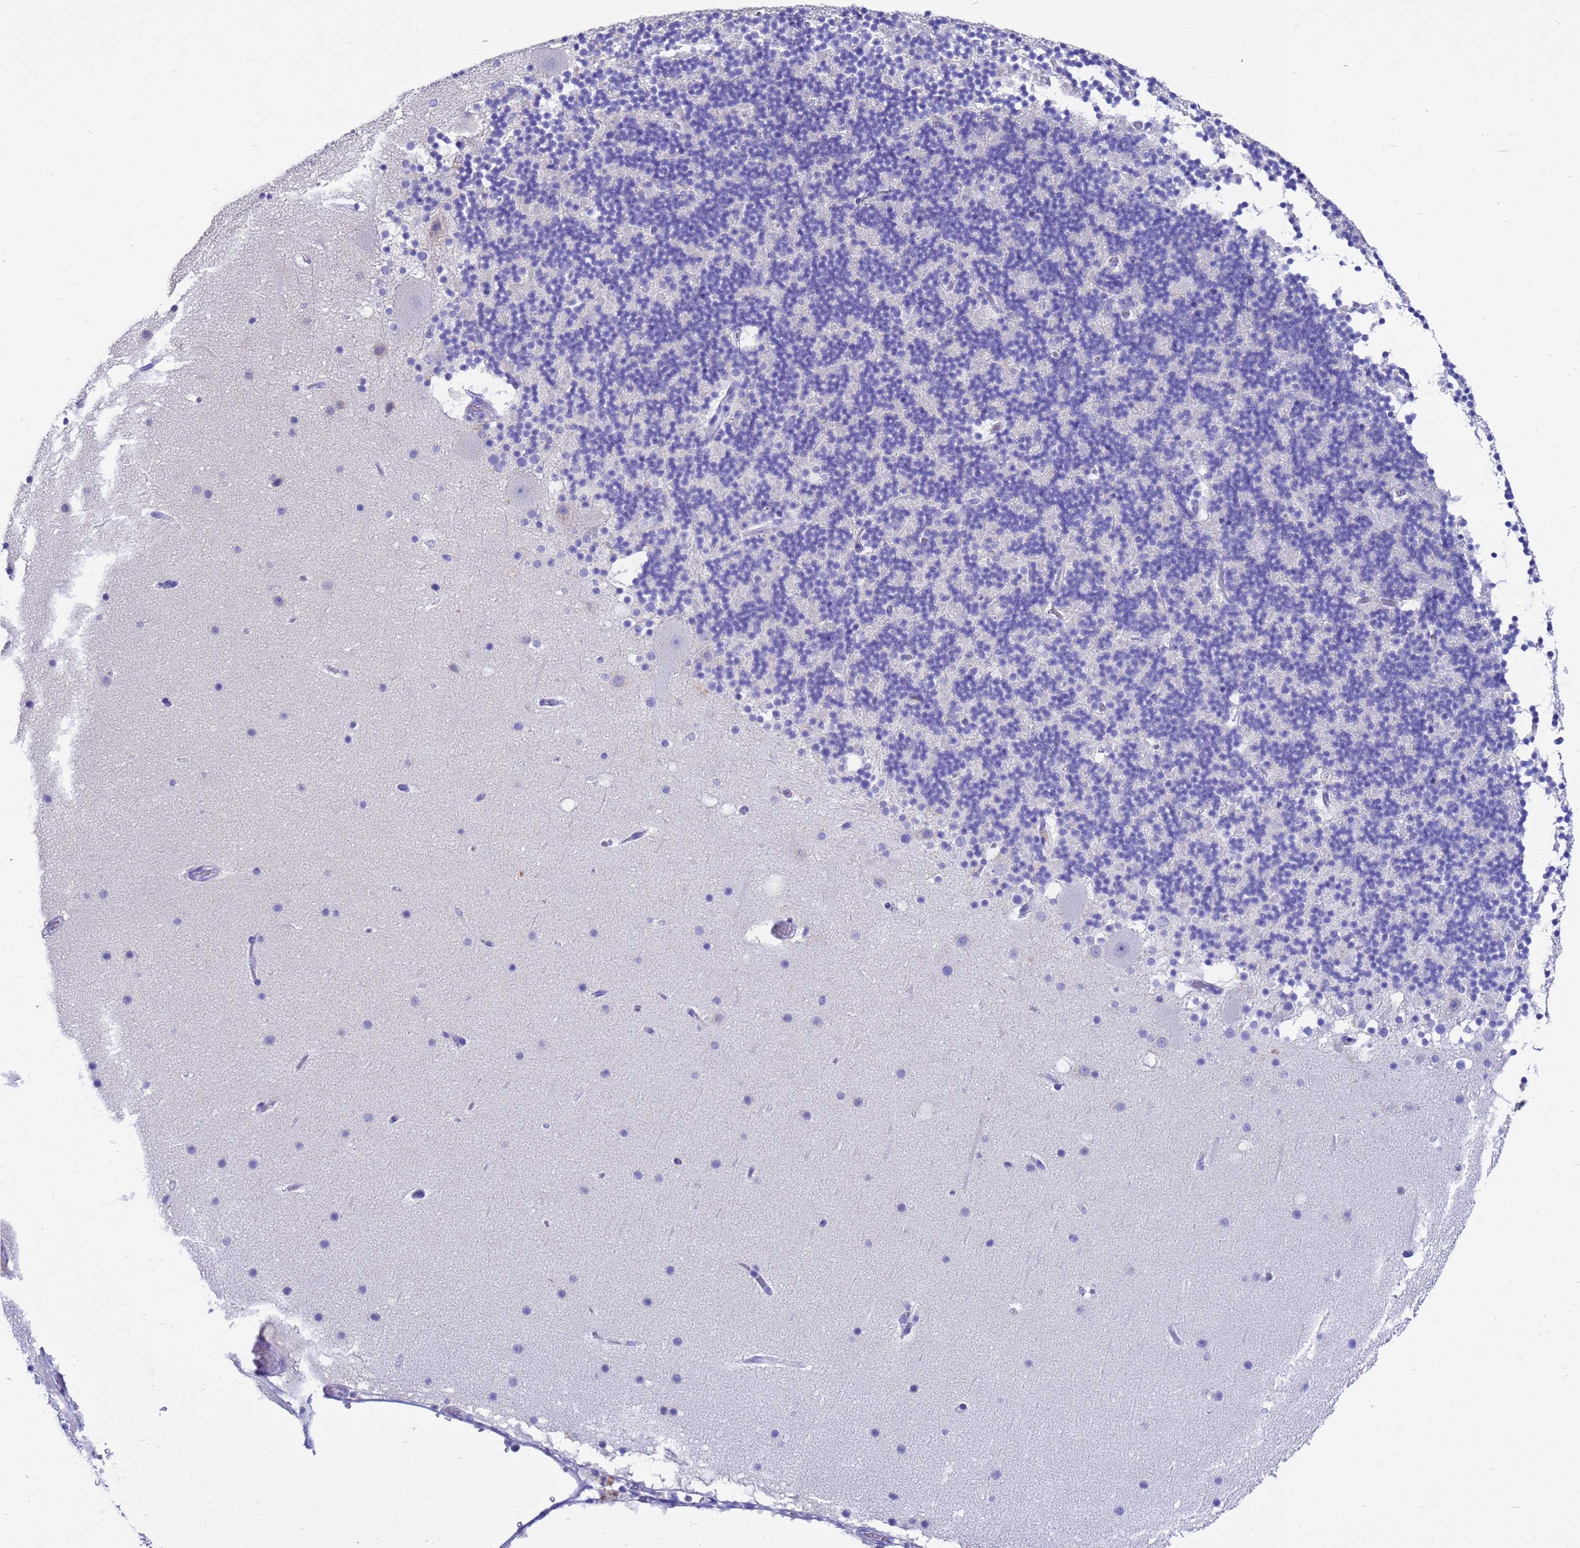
{"staining": {"intensity": "negative", "quantity": "none", "location": "none"}, "tissue": "cerebellum", "cell_type": "Cells in granular layer", "image_type": "normal", "snomed": [{"axis": "morphology", "description": "Normal tissue, NOS"}, {"axis": "topography", "description": "Cerebellum"}], "caption": "Immunohistochemical staining of unremarkable human cerebellum shows no significant expression in cells in granular layer. (Immunohistochemistry, brightfield microscopy, high magnification).", "gene": "MS4A13", "patient": {"sex": "male", "age": 57}}